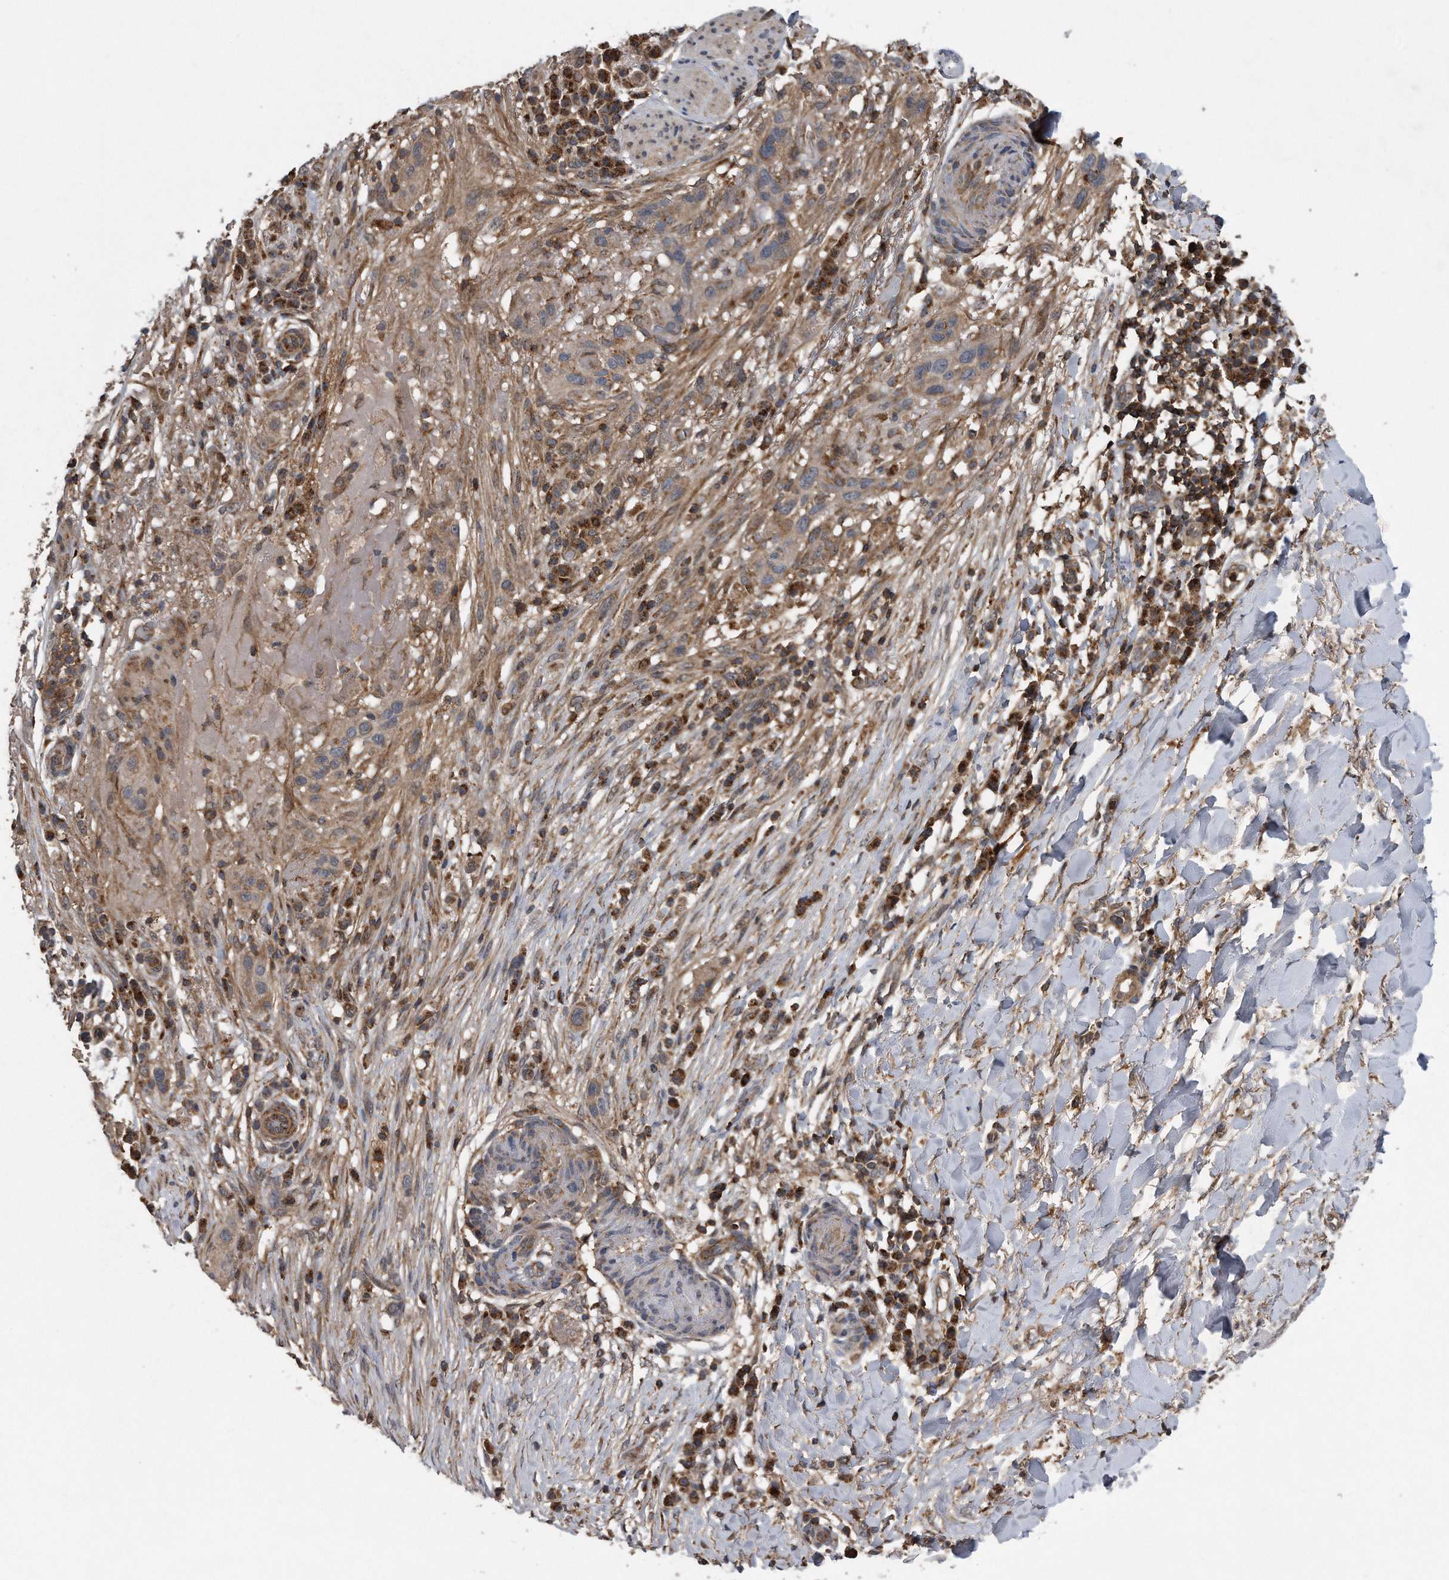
{"staining": {"intensity": "weak", "quantity": "25%-75%", "location": "cytoplasmic/membranous"}, "tissue": "skin cancer", "cell_type": "Tumor cells", "image_type": "cancer", "snomed": [{"axis": "morphology", "description": "Normal tissue, NOS"}, {"axis": "morphology", "description": "Squamous cell carcinoma, NOS"}, {"axis": "topography", "description": "Skin"}], "caption": "Protein staining of squamous cell carcinoma (skin) tissue demonstrates weak cytoplasmic/membranous positivity in approximately 25%-75% of tumor cells.", "gene": "ALPK2", "patient": {"sex": "female", "age": 96}}